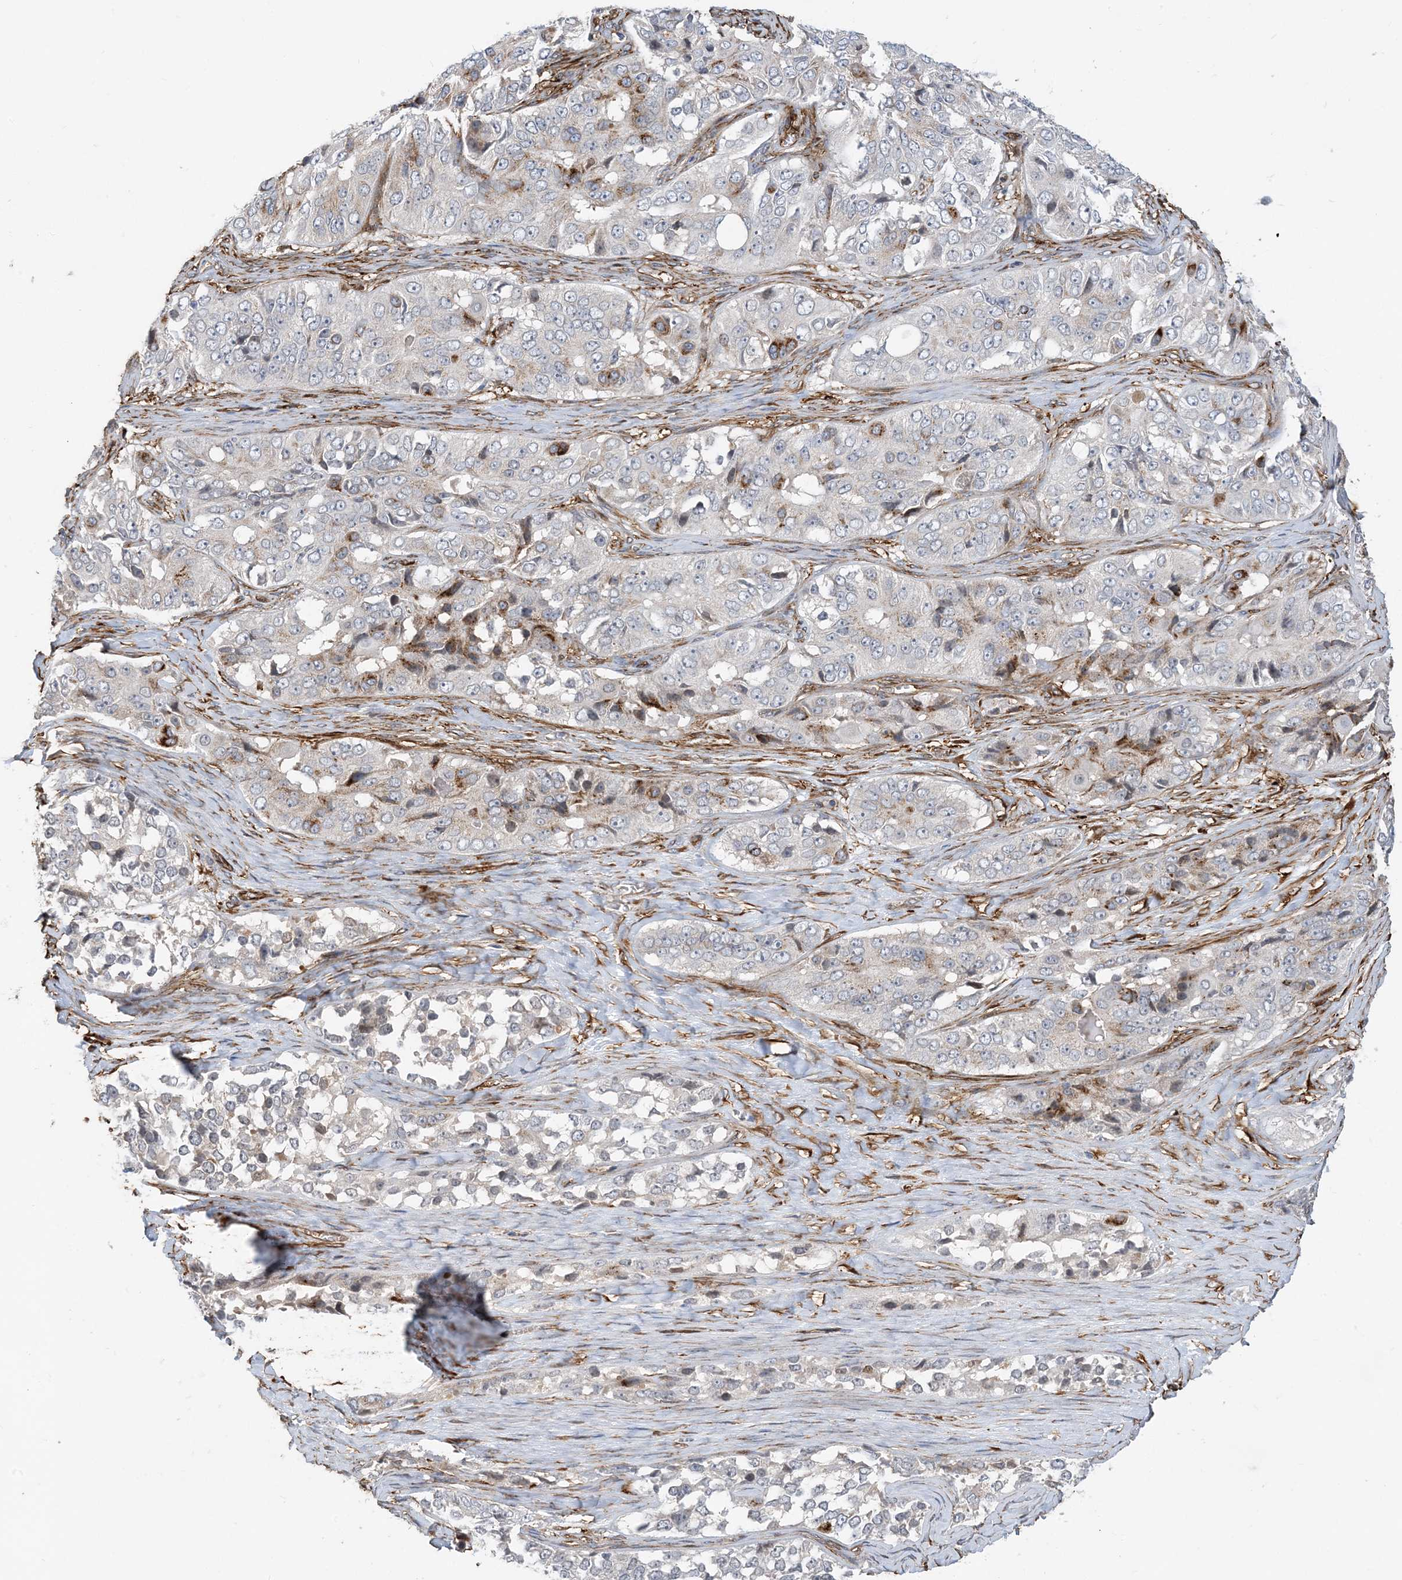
{"staining": {"intensity": "weak", "quantity": "<25%", "location": "cytoplasmic/membranous"}, "tissue": "ovarian cancer", "cell_type": "Tumor cells", "image_type": "cancer", "snomed": [{"axis": "morphology", "description": "Carcinoma, endometroid"}, {"axis": "topography", "description": "Ovary"}], "caption": "Tumor cells show no significant protein staining in endometroid carcinoma (ovarian). (Stains: DAB IHC with hematoxylin counter stain, Microscopy: brightfield microscopy at high magnification).", "gene": "EIF2A", "patient": {"sex": "female", "age": 51}}